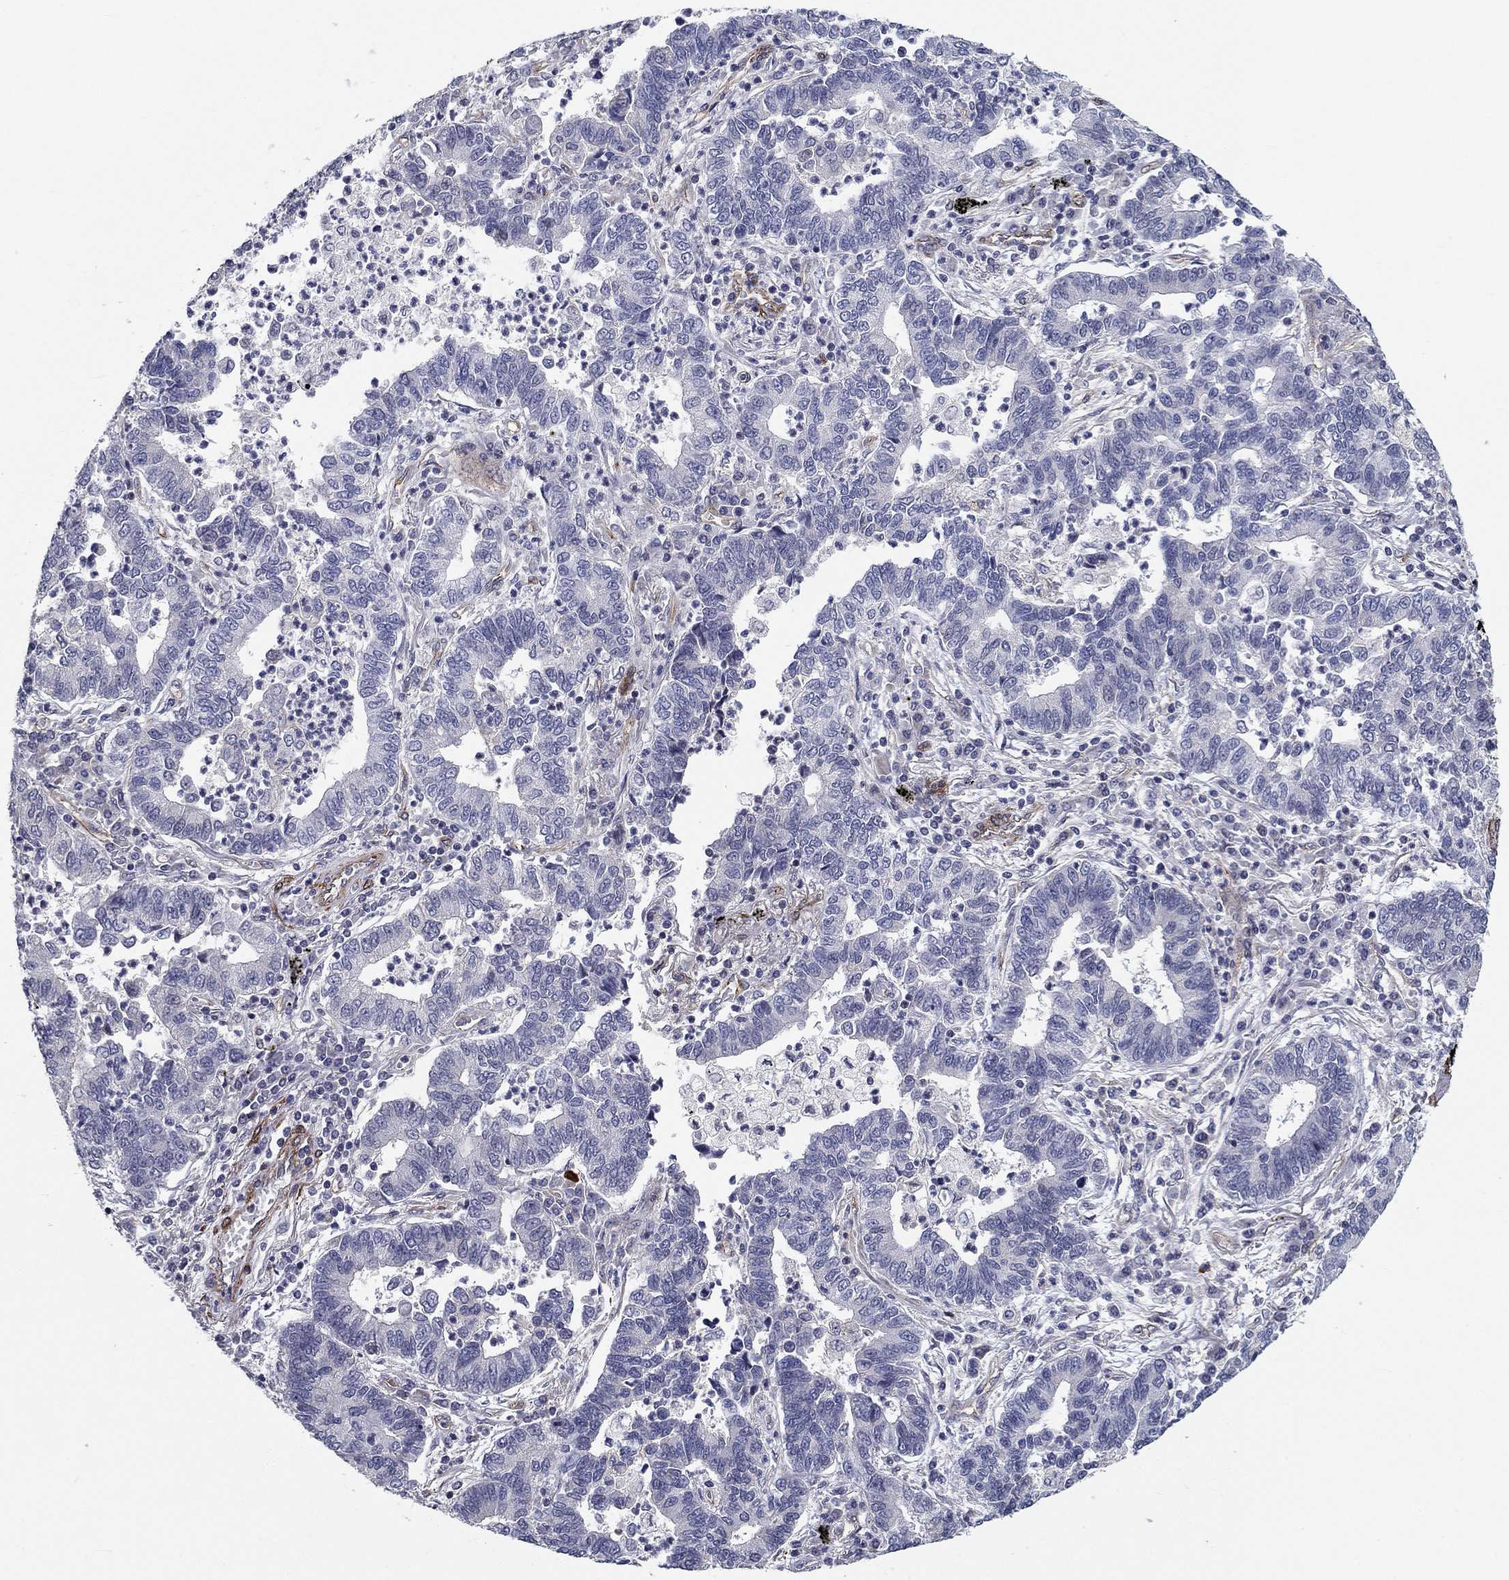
{"staining": {"intensity": "negative", "quantity": "none", "location": "none"}, "tissue": "lung cancer", "cell_type": "Tumor cells", "image_type": "cancer", "snomed": [{"axis": "morphology", "description": "Adenocarcinoma, NOS"}, {"axis": "topography", "description": "Lung"}], "caption": "Tumor cells show no significant staining in lung cancer.", "gene": "SYNC", "patient": {"sex": "female", "age": 57}}